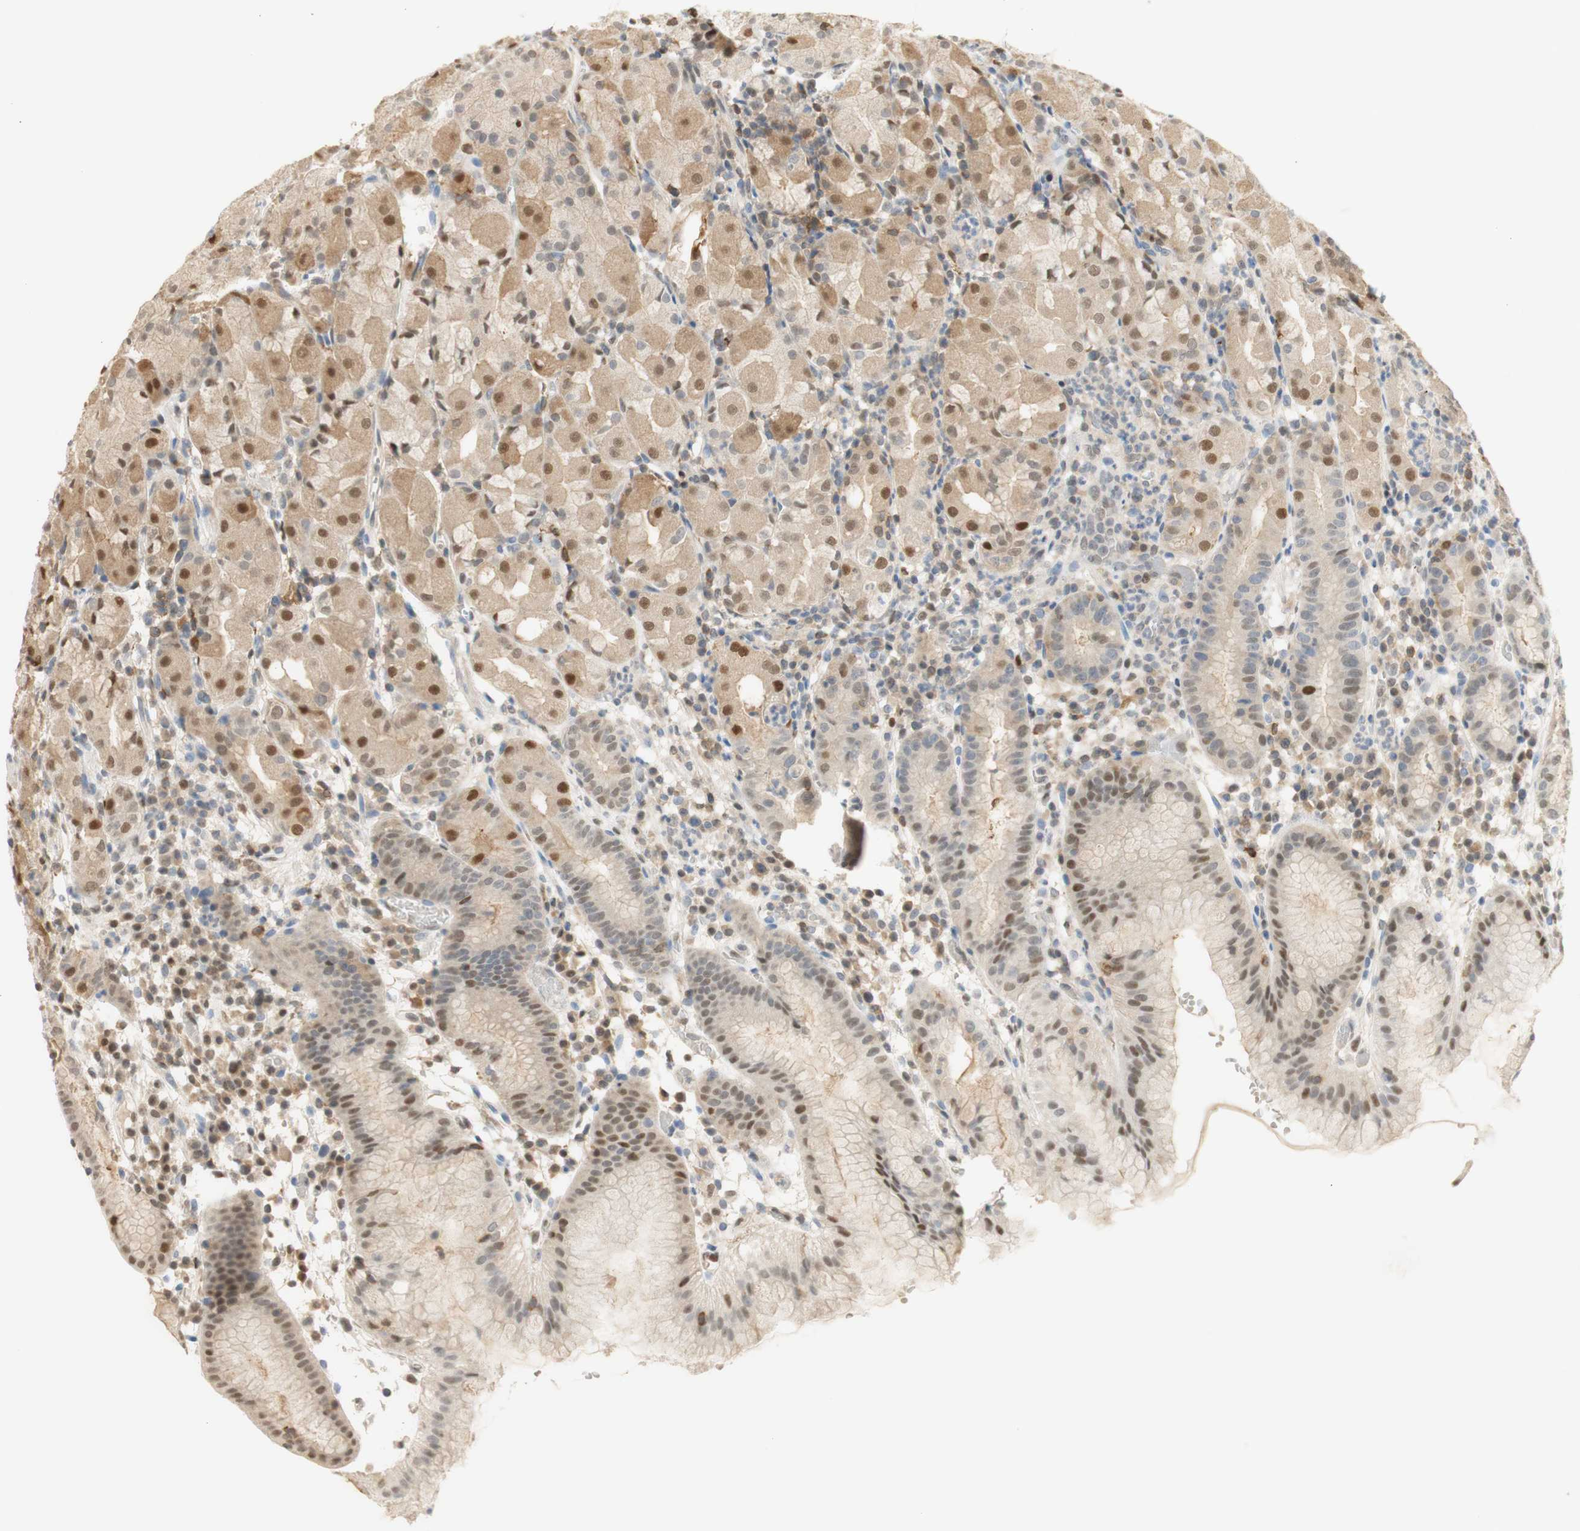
{"staining": {"intensity": "moderate", "quantity": ">75%", "location": "cytoplasmic/membranous,nuclear"}, "tissue": "stomach", "cell_type": "Glandular cells", "image_type": "normal", "snomed": [{"axis": "morphology", "description": "Normal tissue, NOS"}, {"axis": "topography", "description": "Stomach"}, {"axis": "topography", "description": "Stomach, lower"}], "caption": "Protein staining of benign stomach demonstrates moderate cytoplasmic/membranous,nuclear positivity in about >75% of glandular cells.", "gene": "NAP1L4", "patient": {"sex": "female", "age": 75}}